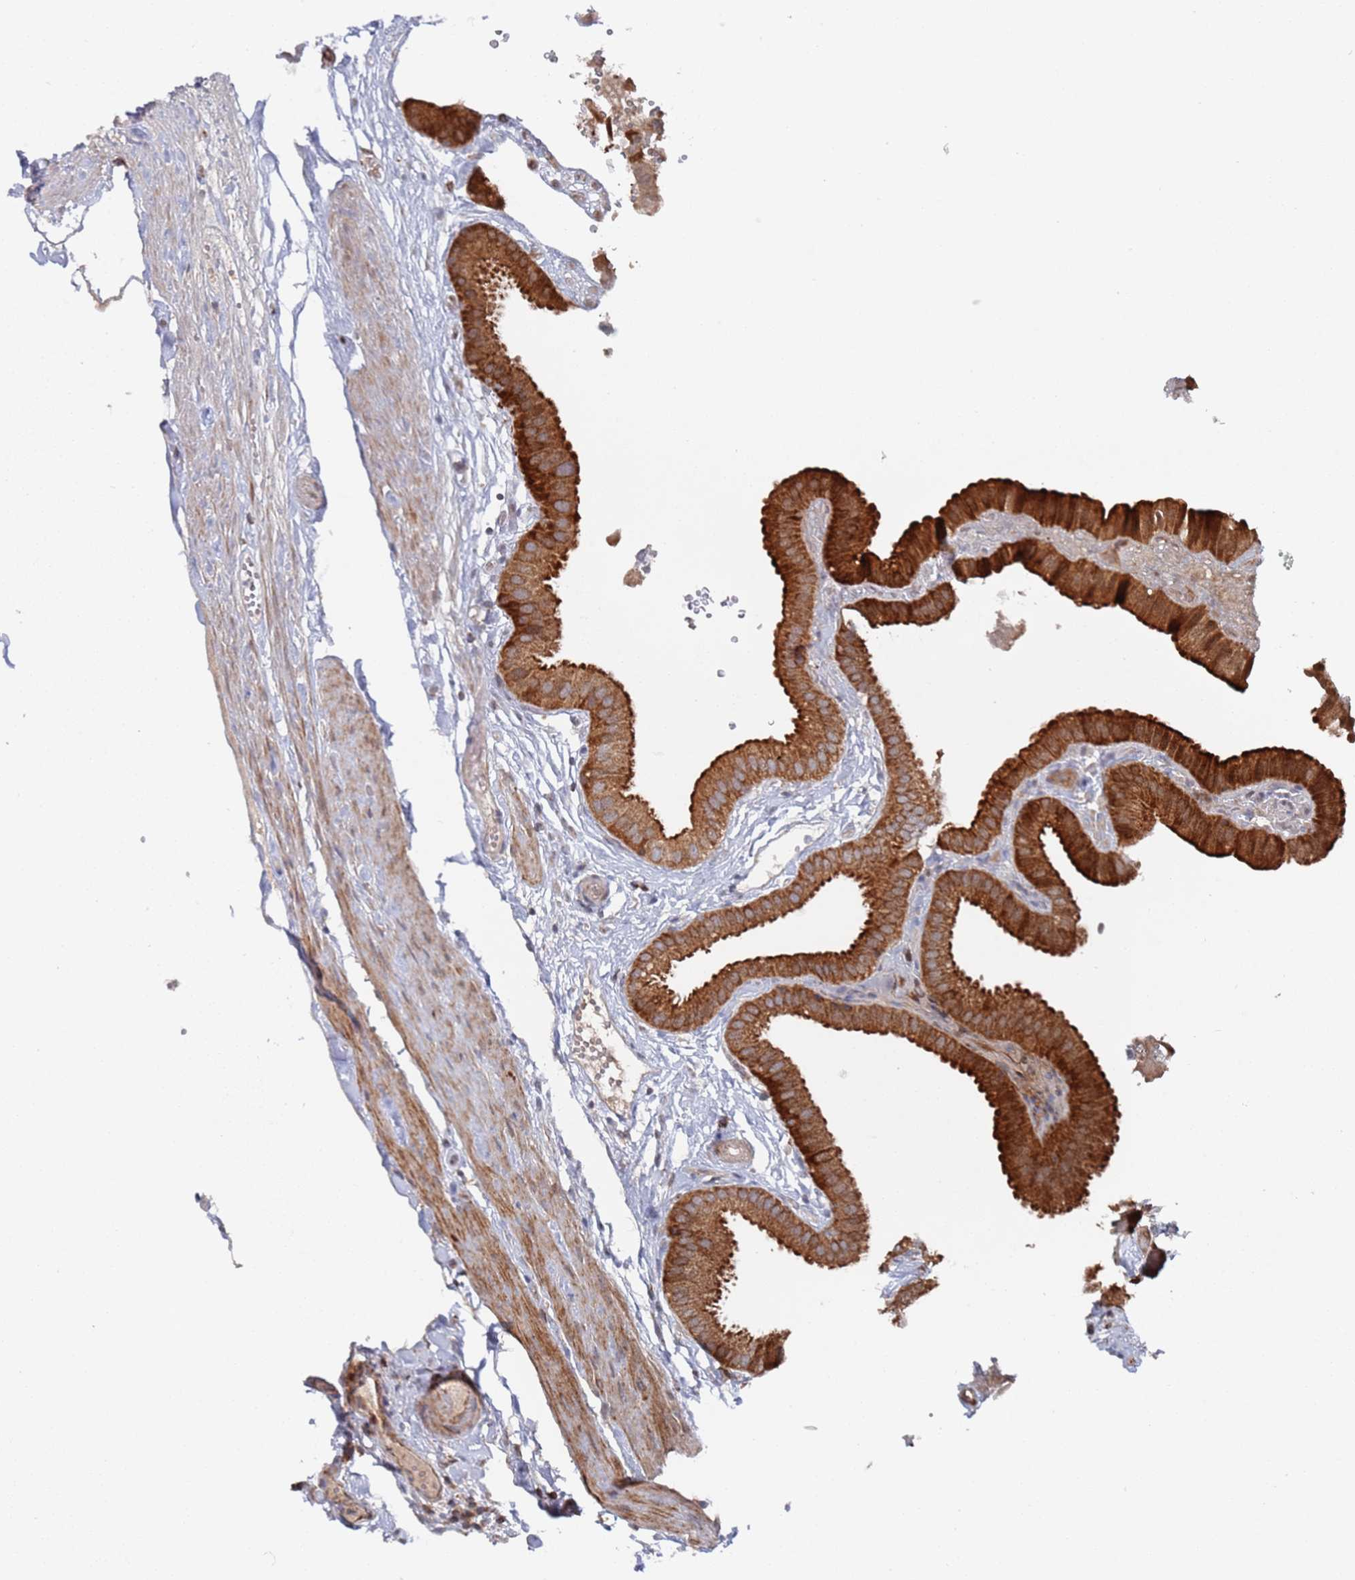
{"staining": {"intensity": "strong", "quantity": ">75%", "location": "cytoplasmic/membranous"}, "tissue": "gallbladder", "cell_type": "Glandular cells", "image_type": "normal", "snomed": [{"axis": "morphology", "description": "Normal tissue, NOS"}, {"axis": "topography", "description": "Gallbladder"}], "caption": "A high-resolution photomicrograph shows immunohistochemistry (IHC) staining of unremarkable gallbladder, which shows strong cytoplasmic/membranous positivity in about >75% of glandular cells. (DAB (3,3'-diaminobenzidine) IHC, brown staining for protein, blue staining for nuclei).", "gene": "DDX60", "patient": {"sex": "female", "age": 61}}